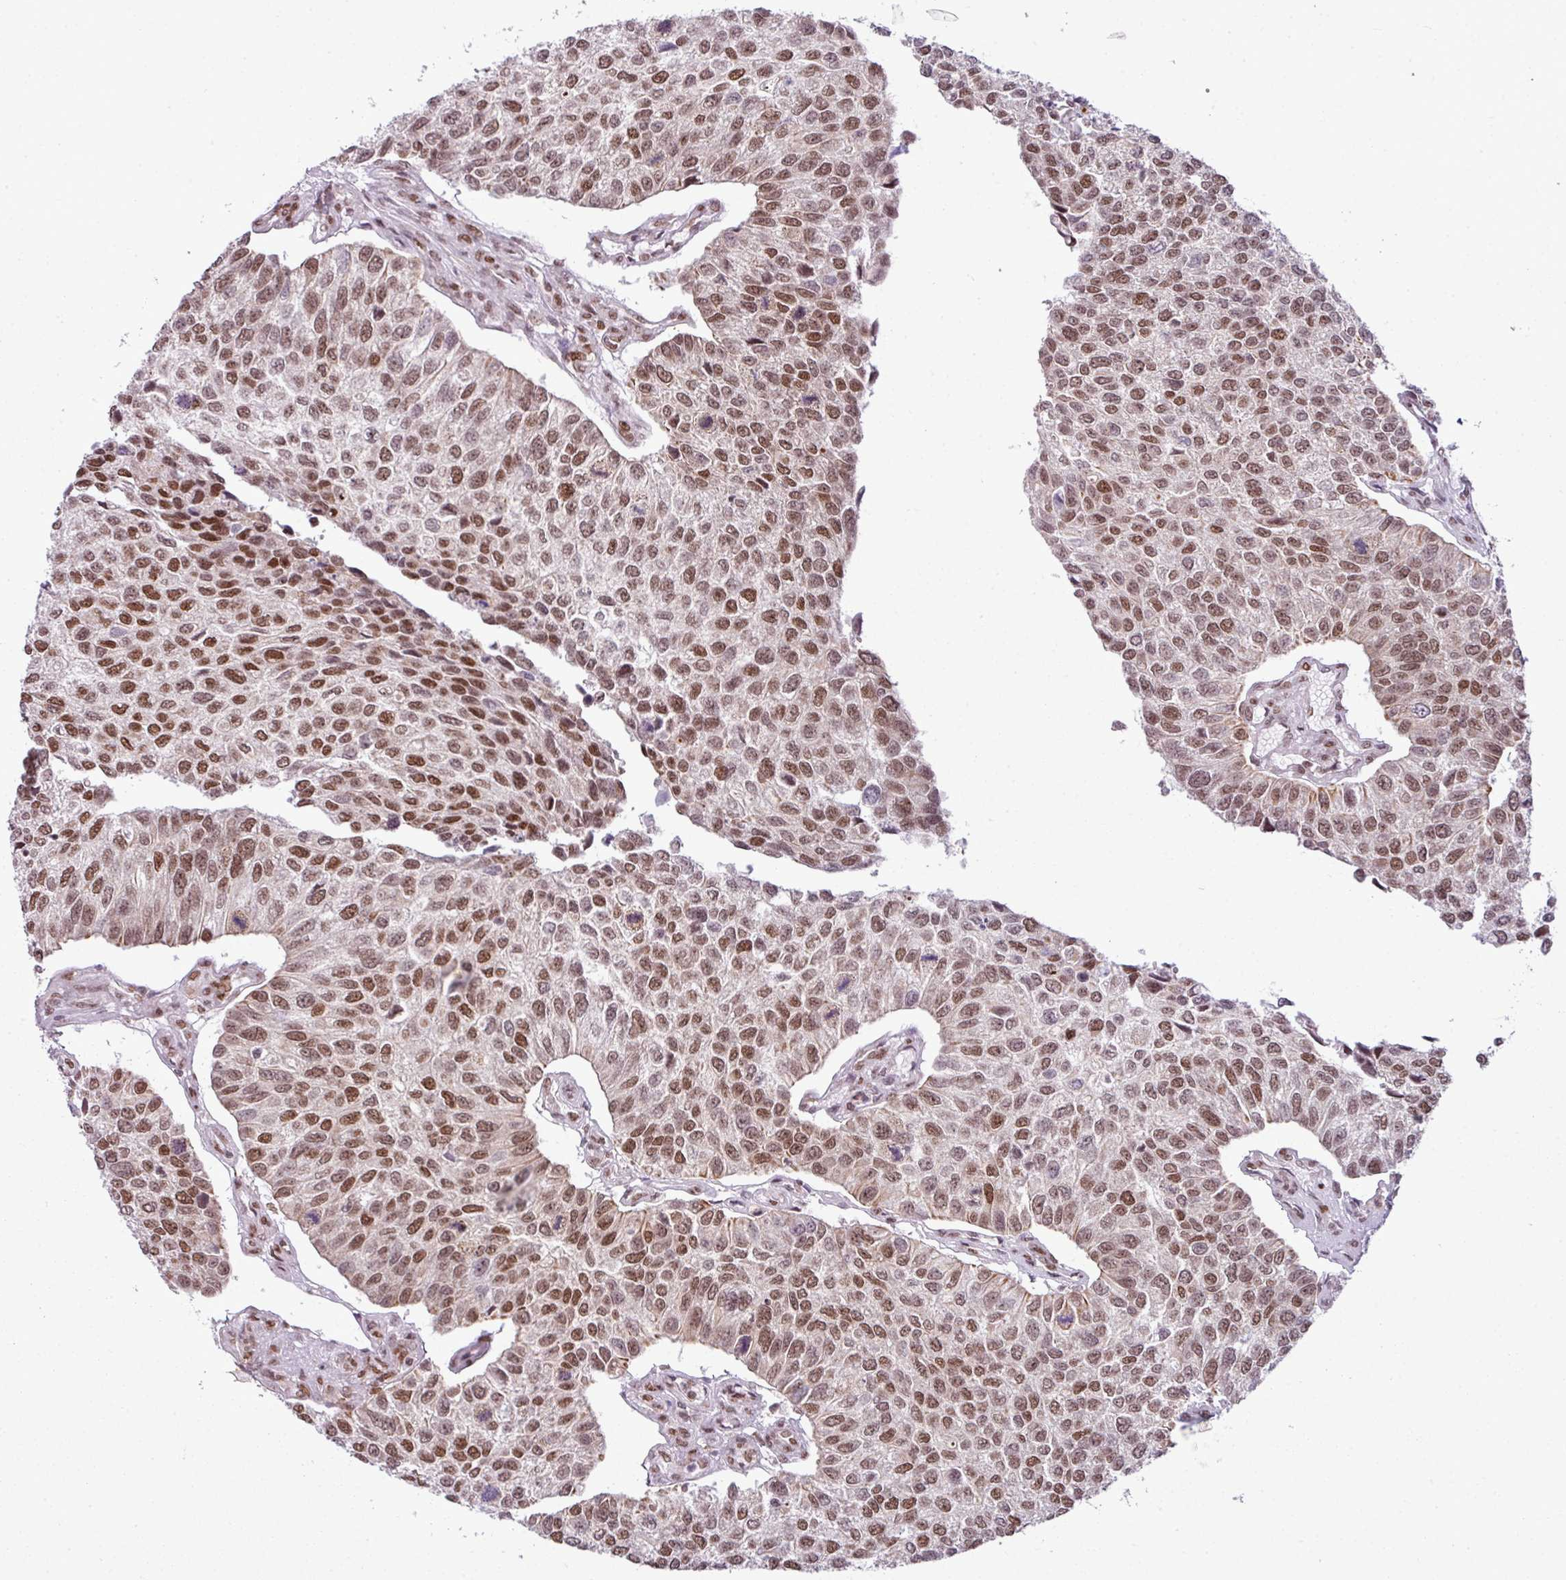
{"staining": {"intensity": "moderate", "quantity": ">75%", "location": "nuclear"}, "tissue": "urothelial cancer", "cell_type": "Tumor cells", "image_type": "cancer", "snomed": [{"axis": "morphology", "description": "Urothelial carcinoma, NOS"}, {"axis": "topography", "description": "Urinary bladder"}], "caption": "Immunohistochemical staining of human urothelial cancer displays medium levels of moderate nuclear protein positivity in approximately >75% of tumor cells.", "gene": "ARL6IP4", "patient": {"sex": "male", "age": 55}}